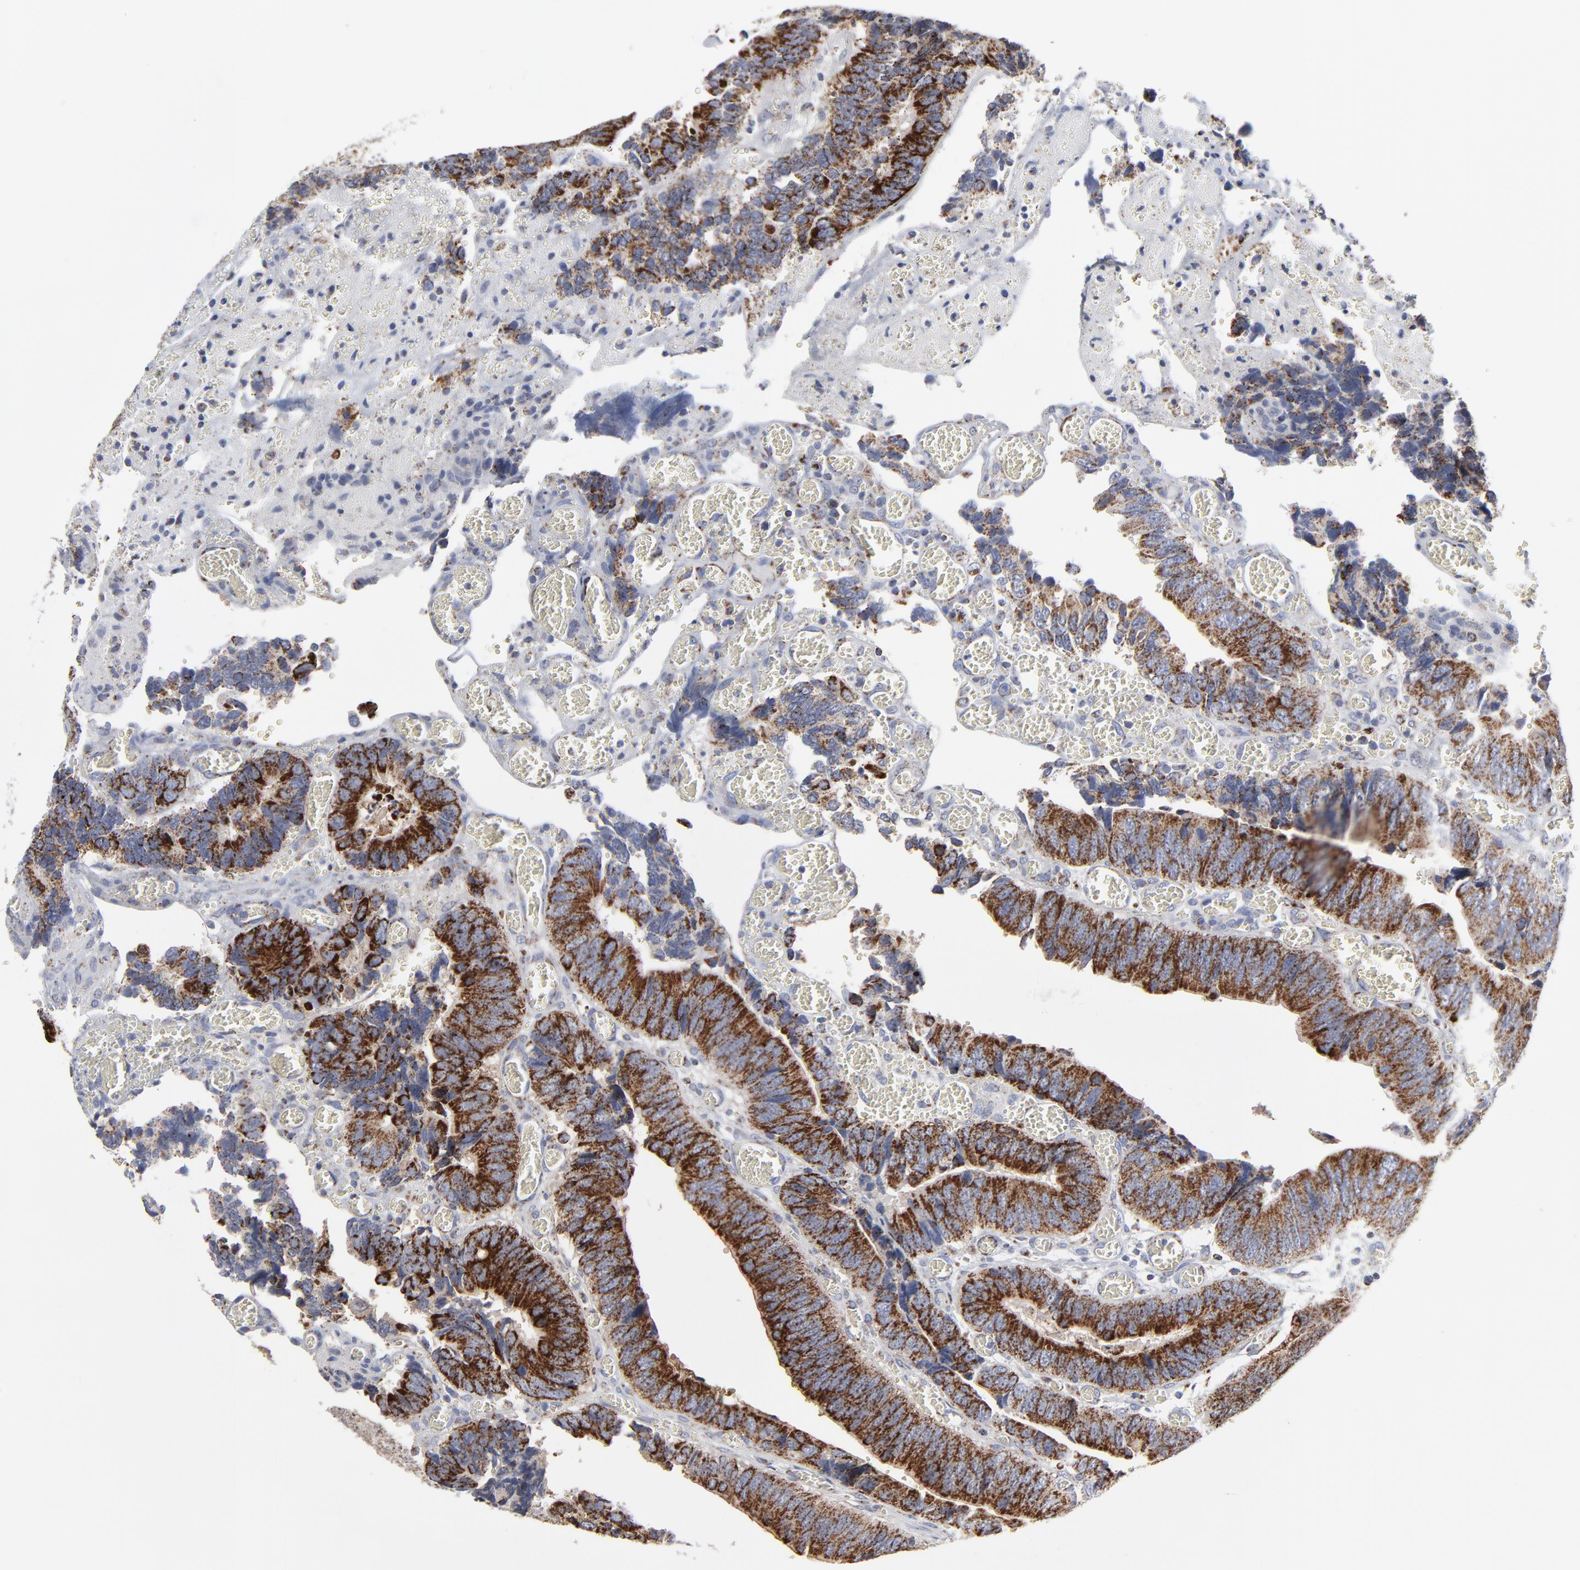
{"staining": {"intensity": "moderate", "quantity": ">75%", "location": "cytoplasmic/membranous"}, "tissue": "colorectal cancer", "cell_type": "Tumor cells", "image_type": "cancer", "snomed": [{"axis": "morphology", "description": "Adenocarcinoma, NOS"}, {"axis": "topography", "description": "Colon"}], "caption": "Immunohistochemical staining of human colorectal adenocarcinoma demonstrates moderate cytoplasmic/membranous protein expression in approximately >75% of tumor cells.", "gene": "TXNRD2", "patient": {"sex": "male", "age": 72}}